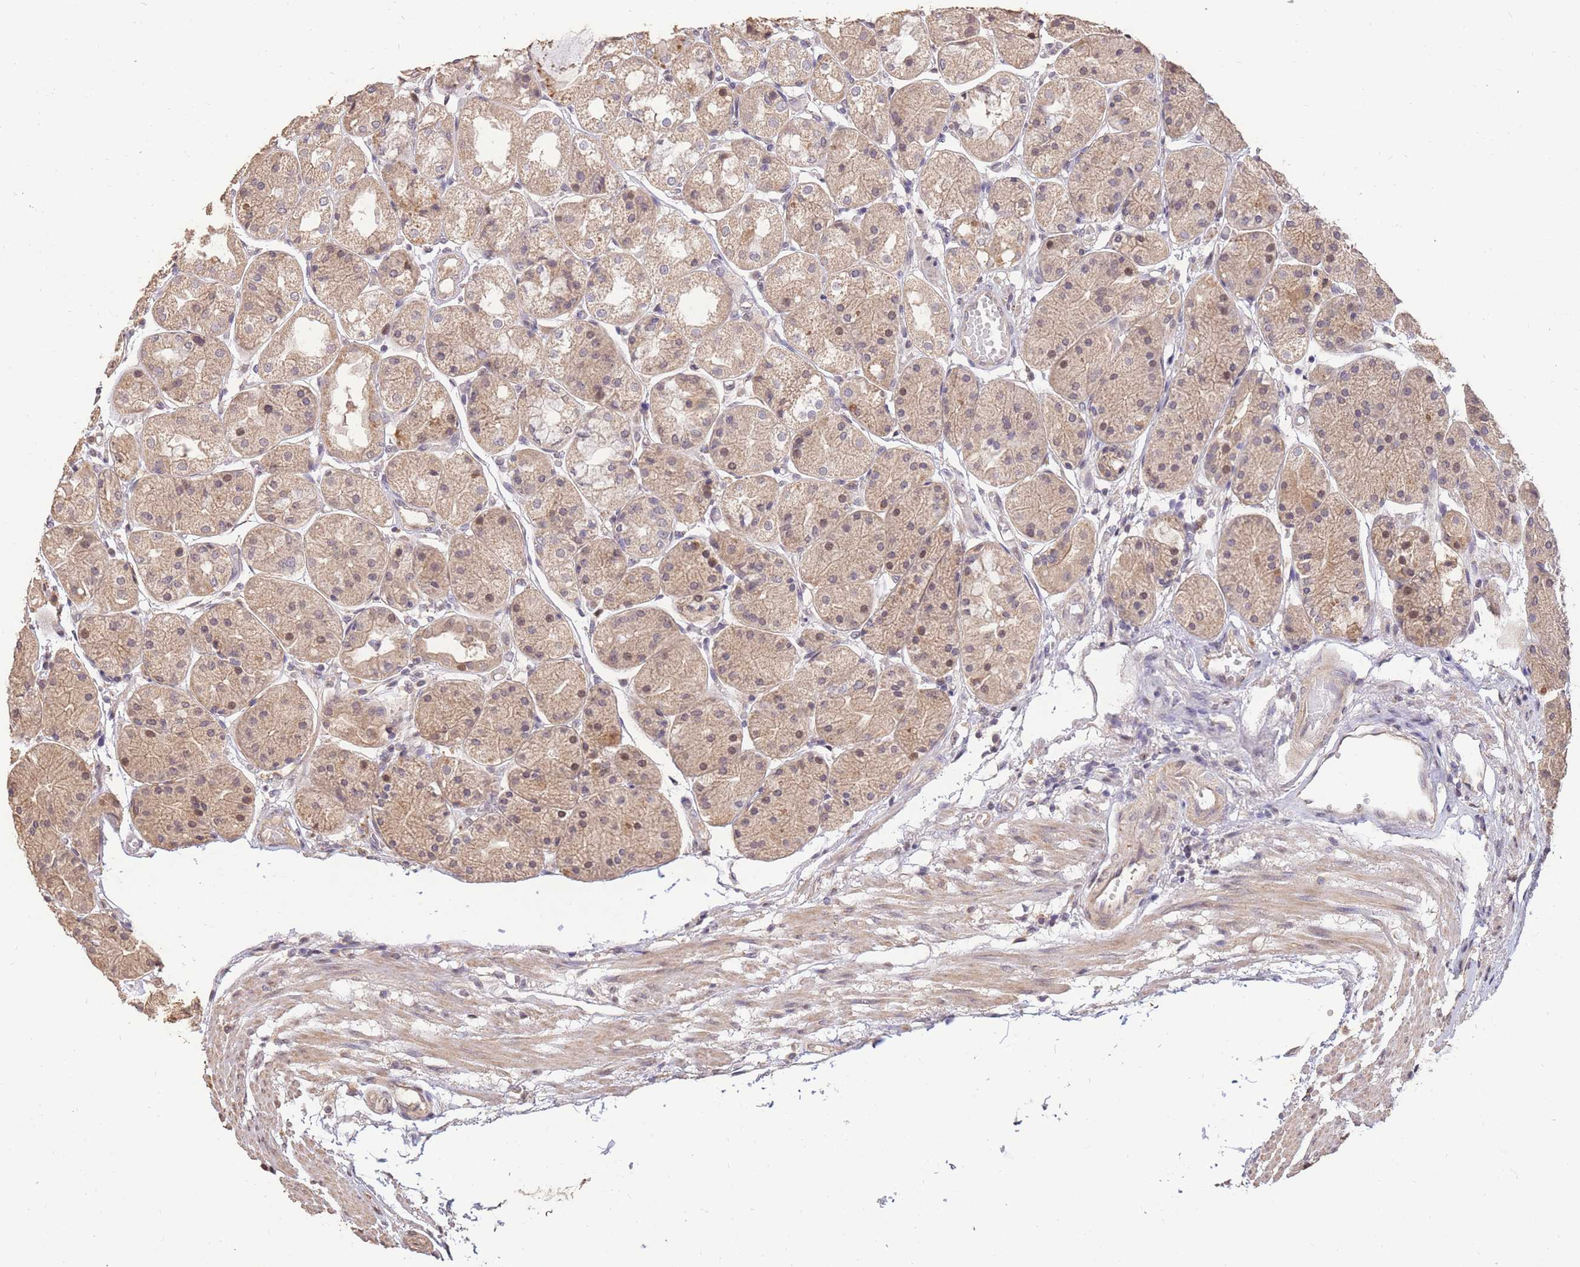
{"staining": {"intensity": "moderate", "quantity": ">75%", "location": "cytoplasmic/membranous,nuclear"}, "tissue": "stomach", "cell_type": "Glandular cells", "image_type": "normal", "snomed": [{"axis": "morphology", "description": "Normal tissue, NOS"}, {"axis": "topography", "description": "Stomach, upper"}], "caption": "A brown stain shows moderate cytoplasmic/membranous,nuclear staining of a protein in glandular cells of benign human stomach. The staining was performed using DAB, with brown indicating positive protein expression. Nuclei are stained blue with hematoxylin.", "gene": "RGS14", "patient": {"sex": "male", "age": 72}}